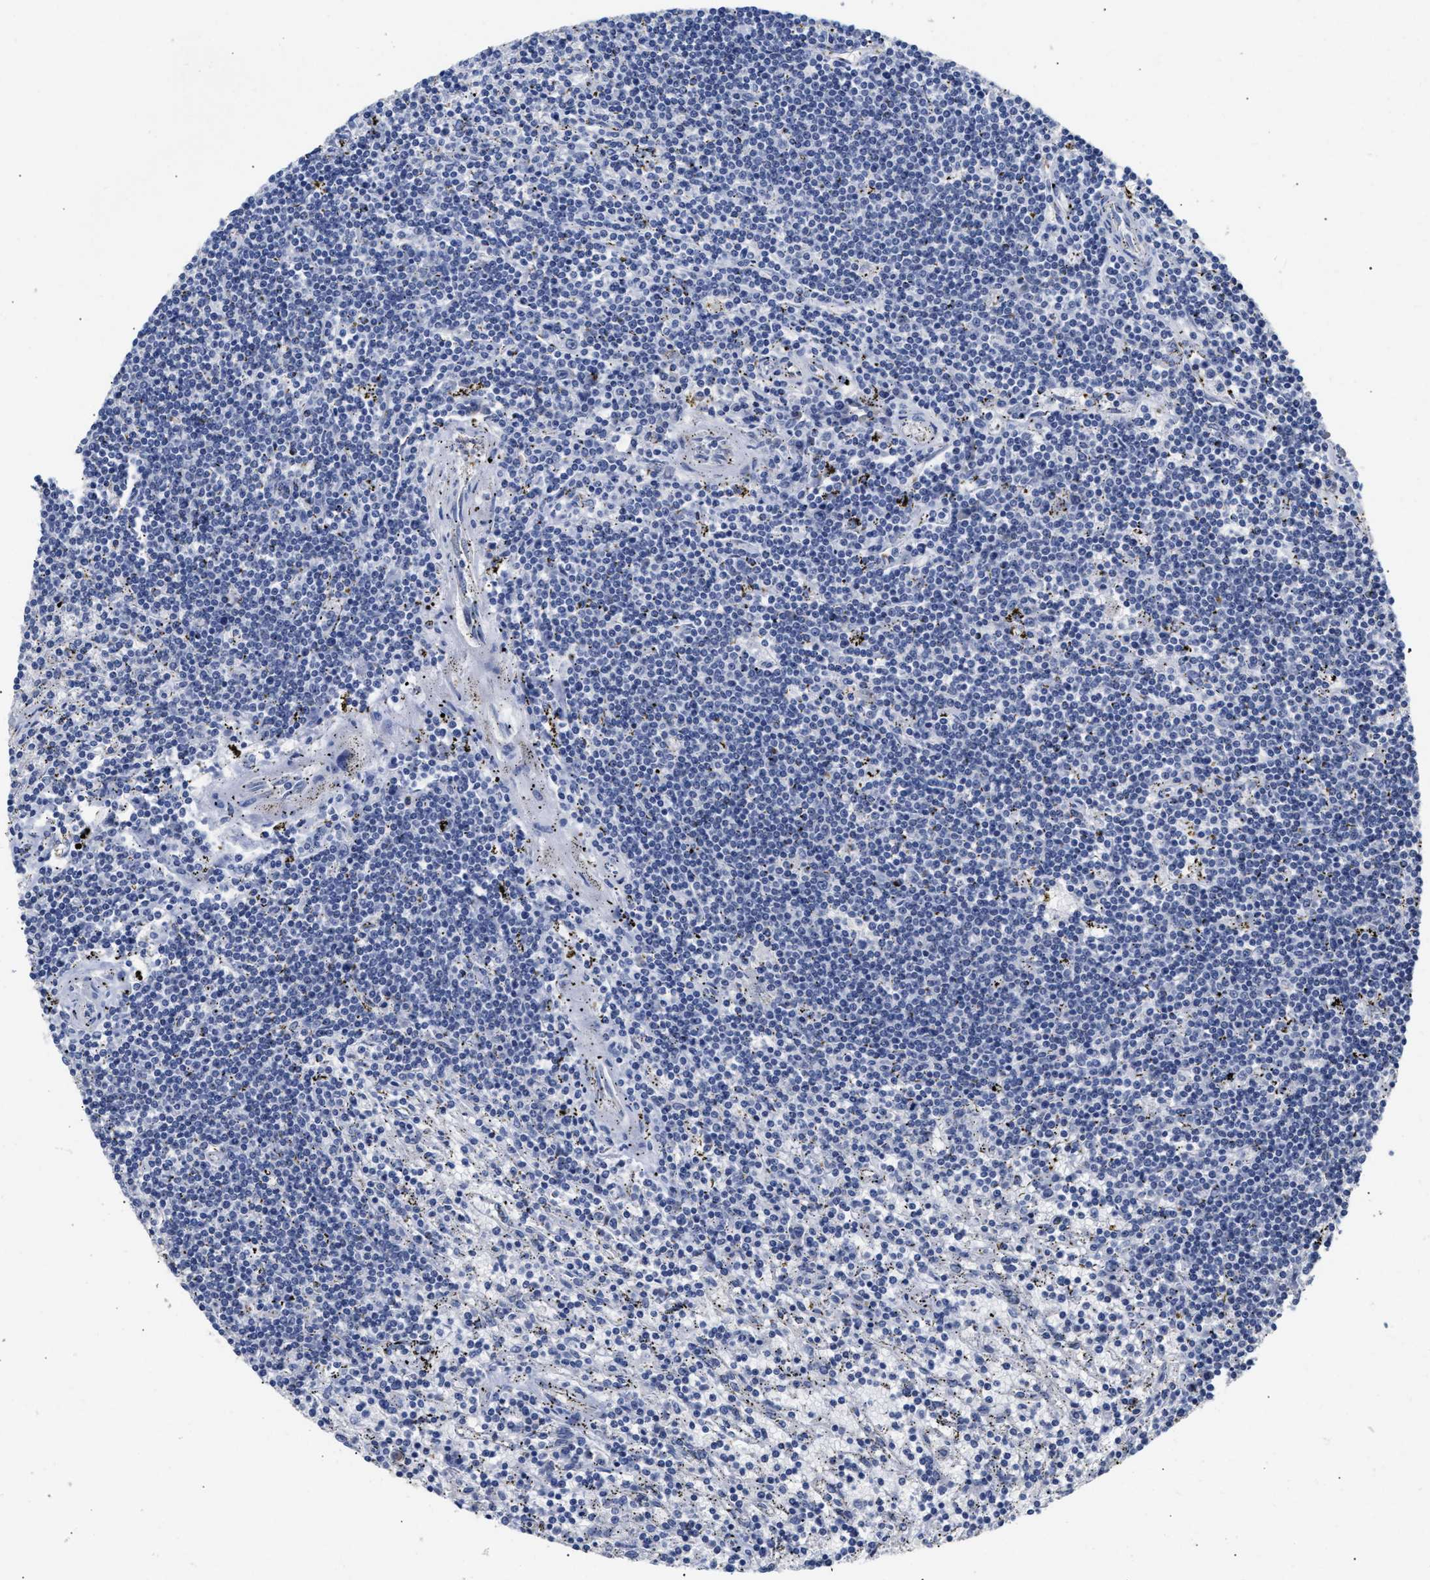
{"staining": {"intensity": "negative", "quantity": "none", "location": "none"}, "tissue": "lymphoma", "cell_type": "Tumor cells", "image_type": "cancer", "snomed": [{"axis": "morphology", "description": "Malignant lymphoma, non-Hodgkin's type, Low grade"}, {"axis": "topography", "description": "Spleen"}], "caption": "Immunohistochemistry histopathology image of neoplastic tissue: low-grade malignant lymphoma, non-Hodgkin's type stained with DAB demonstrates no significant protein expression in tumor cells. Nuclei are stained in blue.", "gene": "AHNAK2", "patient": {"sex": "male", "age": 76}}